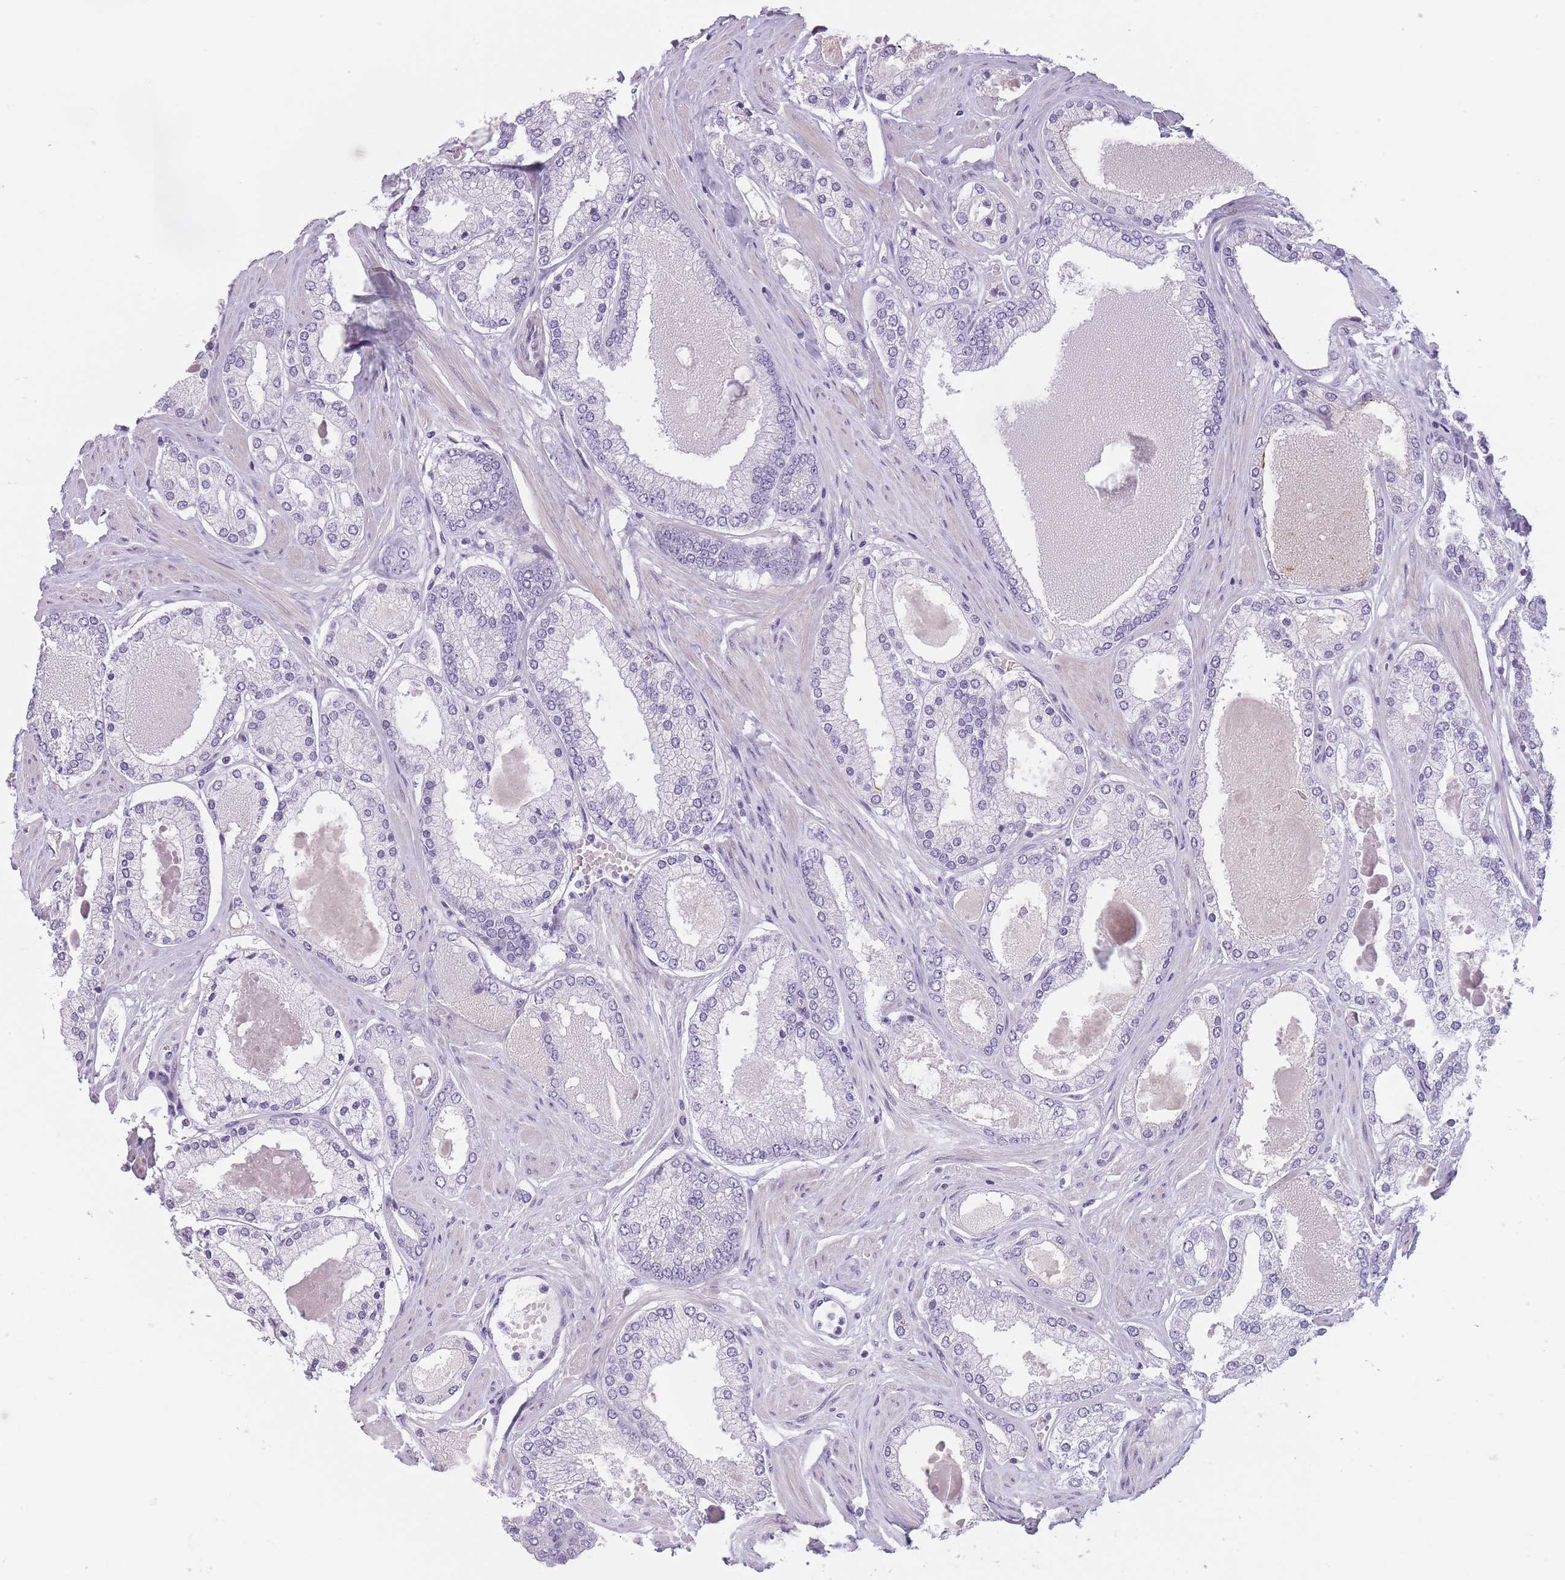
{"staining": {"intensity": "negative", "quantity": "none", "location": "none"}, "tissue": "prostate cancer", "cell_type": "Tumor cells", "image_type": "cancer", "snomed": [{"axis": "morphology", "description": "Adenocarcinoma, Low grade"}, {"axis": "topography", "description": "Prostate"}], "caption": "Micrograph shows no significant protein expression in tumor cells of prostate cancer.", "gene": "GGT1", "patient": {"sex": "male", "age": 42}}